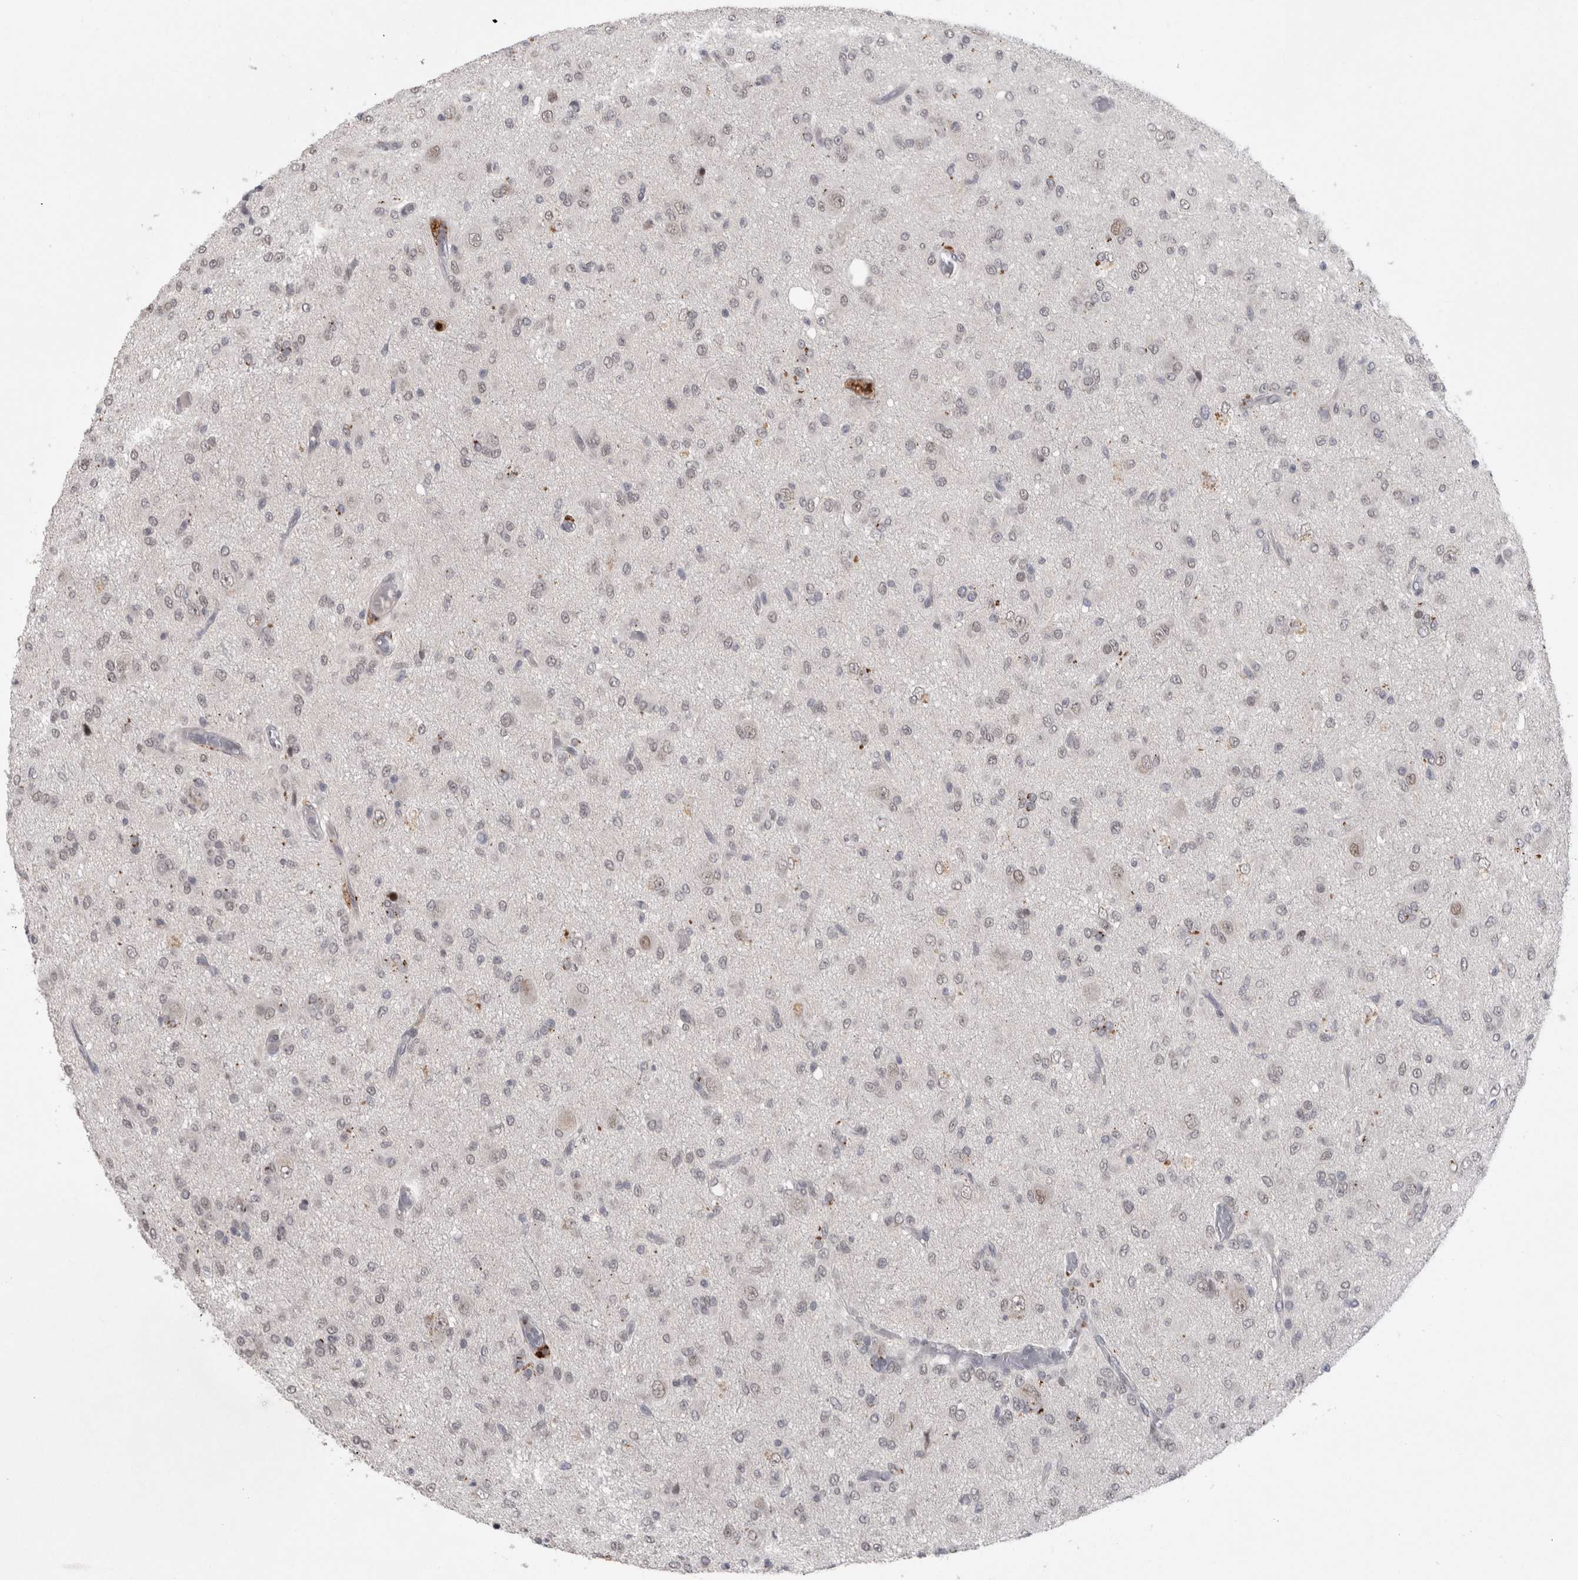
{"staining": {"intensity": "negative", "quantity": "none", "location": "none"}, "tissue": "glioma", "cell_type": "Tumor cells", "image_type": "cancer", "snomed": [{"axis": "morphology", "description": "Glioma, malignant, High grade"}, {"axis": "topography", "description": "Brain"}], "caption": "Tumor cells show no significant protein expression in glioma.", "gene": "MTBP", "patient": {"sex": "female", "age": 59}}